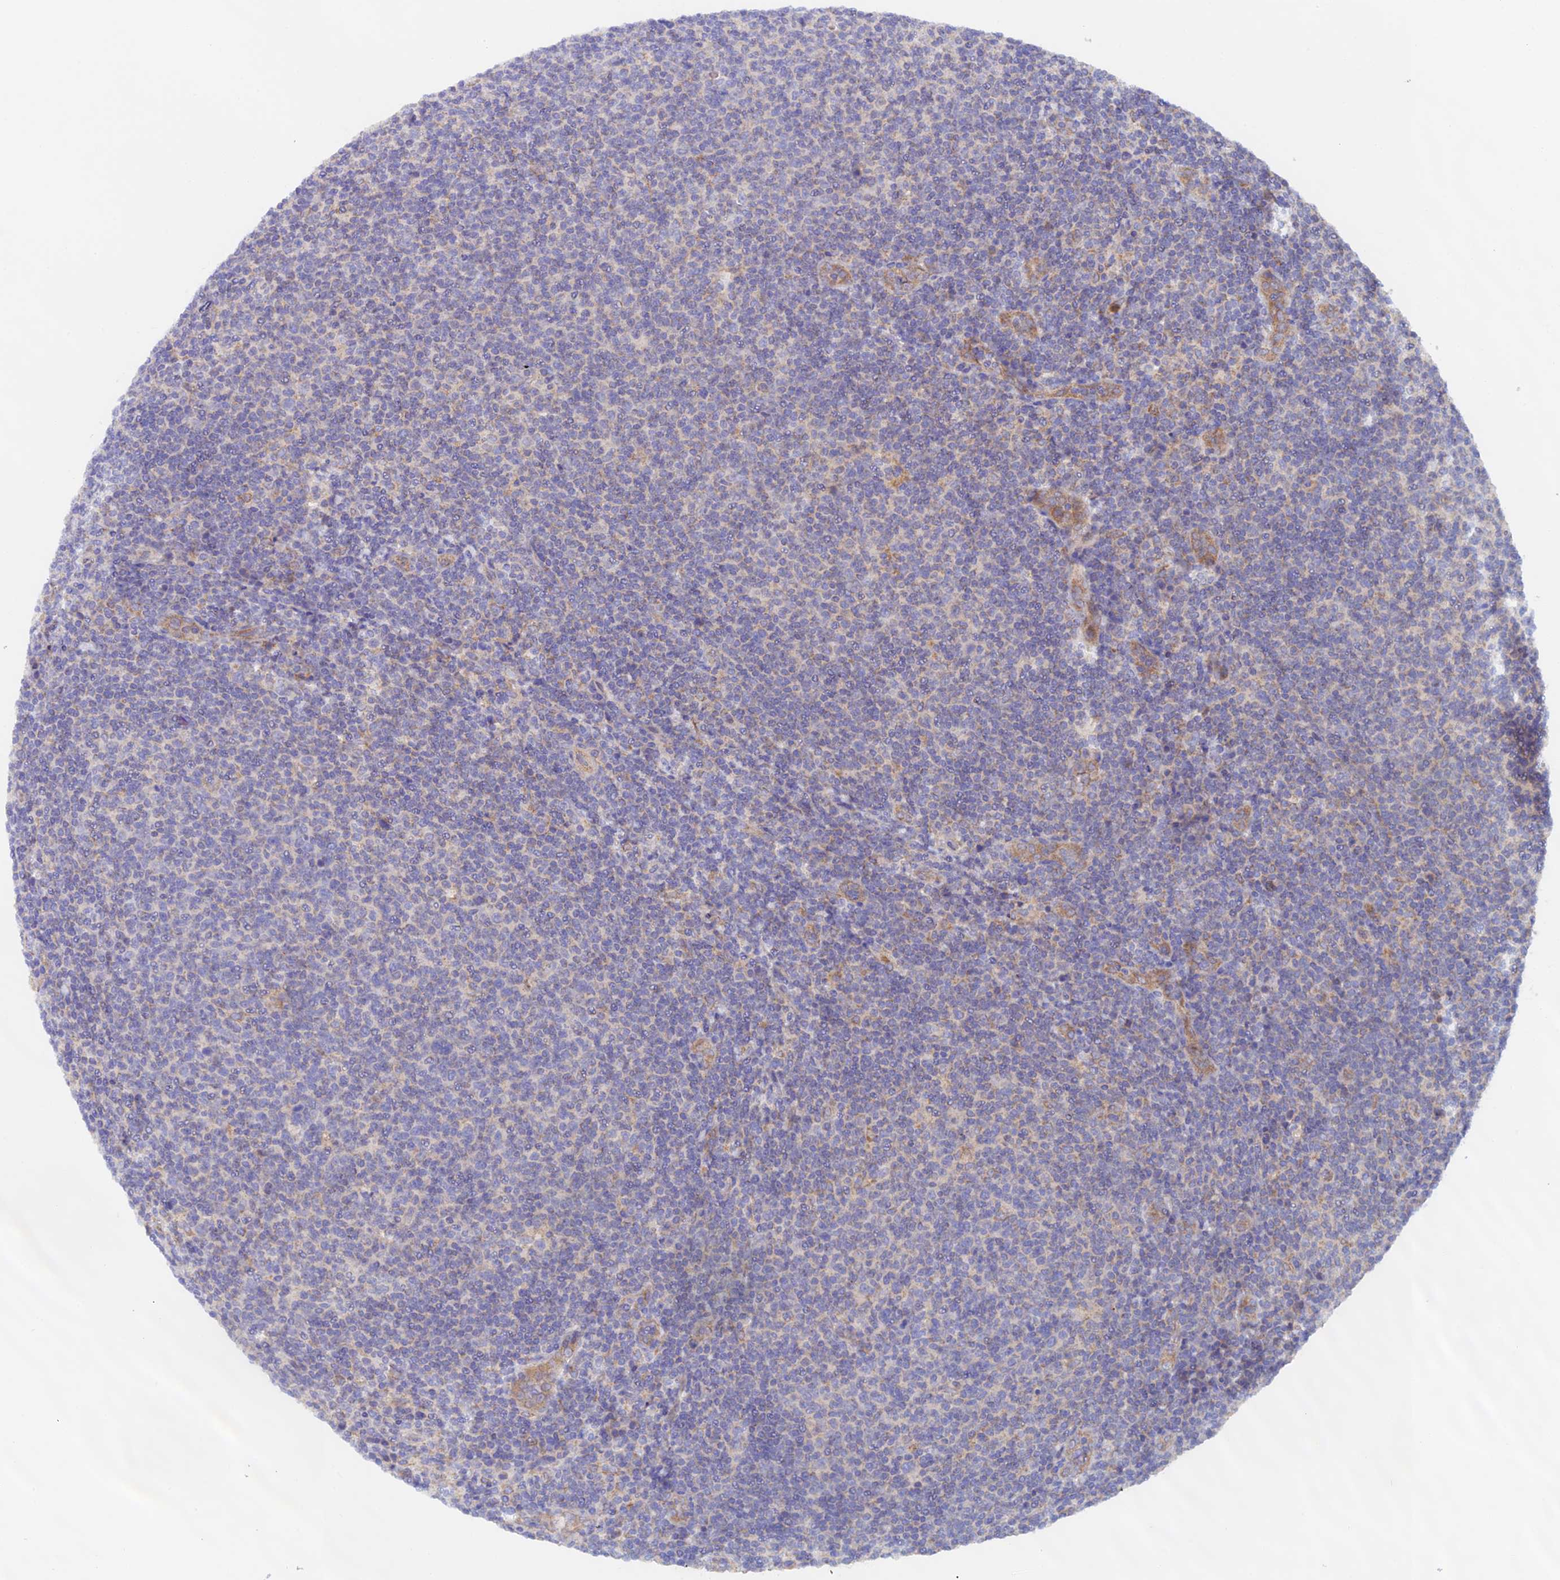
{"staining": {"intensity": "negative", "quantity": "none", "location": "none"}, "tissue": "lymphoma", "cell_type": "Tumor cells", "image_type": "cancer", "snomed": [{"axis": "morphology", "description": "Malignant lymphoma, non-Hodgkin's type, Low grade"}, {"axis": "topography", "description": "Lymph node"}], "caption": "IHC of human lymphoma demonstrates no staining in tumor cells. (Stains: DAB (3,3'-diaminobenzidine) immunohistochemistry with hematoxylin counter stain, Microscopy: brightfield microscopy at high magnification).", "gene": "RANBP6", "patient": {"sex": "male", "age": 66}}